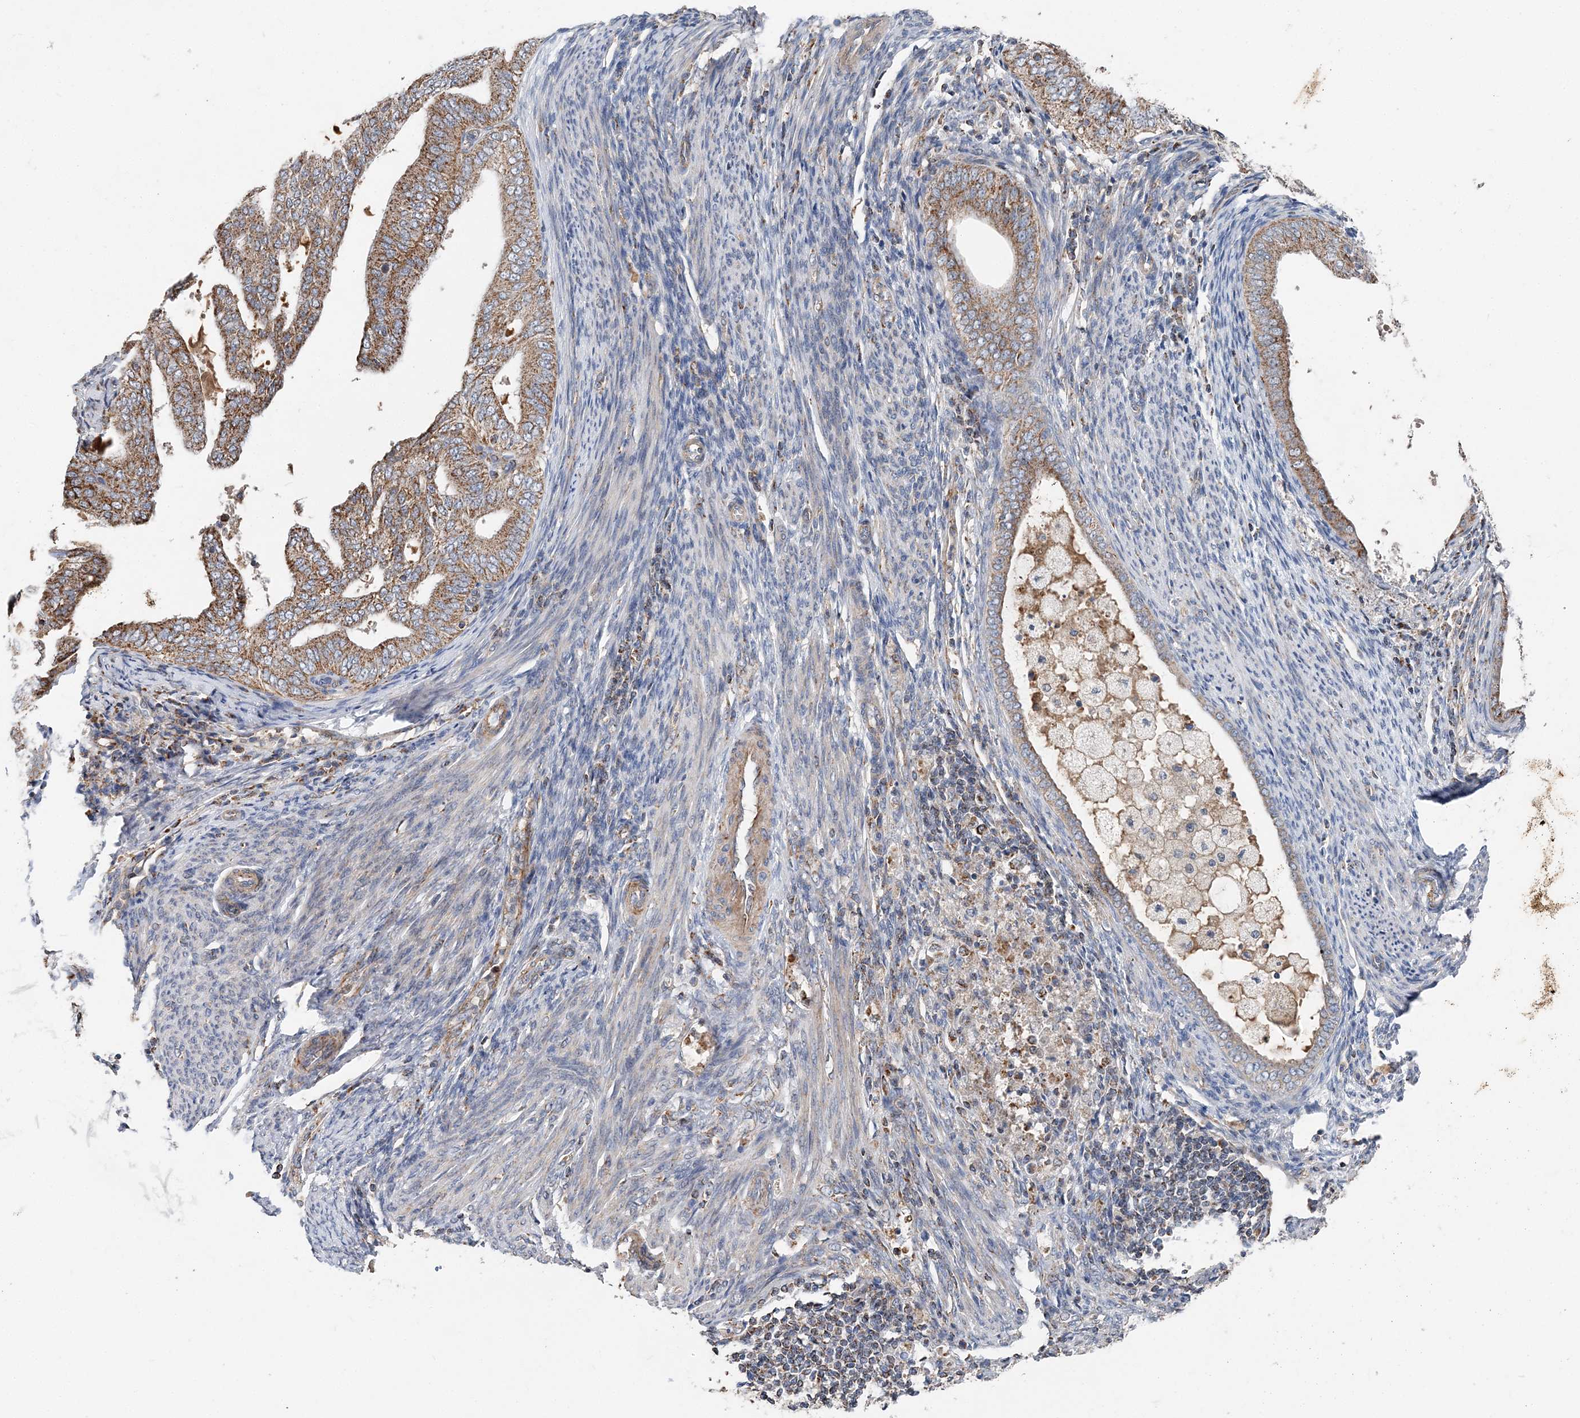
{"staining": {"intensity": "moderate", "quantity": ">75%", "location": "cytoplasmic/membranous"}, "tissue": "endometrial cancer", "cell_type": "Tumor cells", "image_type": "cancer", "snomed": [{"axis": "morphology", "description": "Adenocarcinoma, NOS"}, {"axis": "topography", "description": "Endometrium"}], "caption": "Immunohistochemical staining of endometrial cancer (adenocarcinoma) exhibits moderate cytoplasmic/membranous protein expression in approximately >75% of tumor cells.", "gene": "SPRY2", "patient": {"sex": "female", "age": 58}}